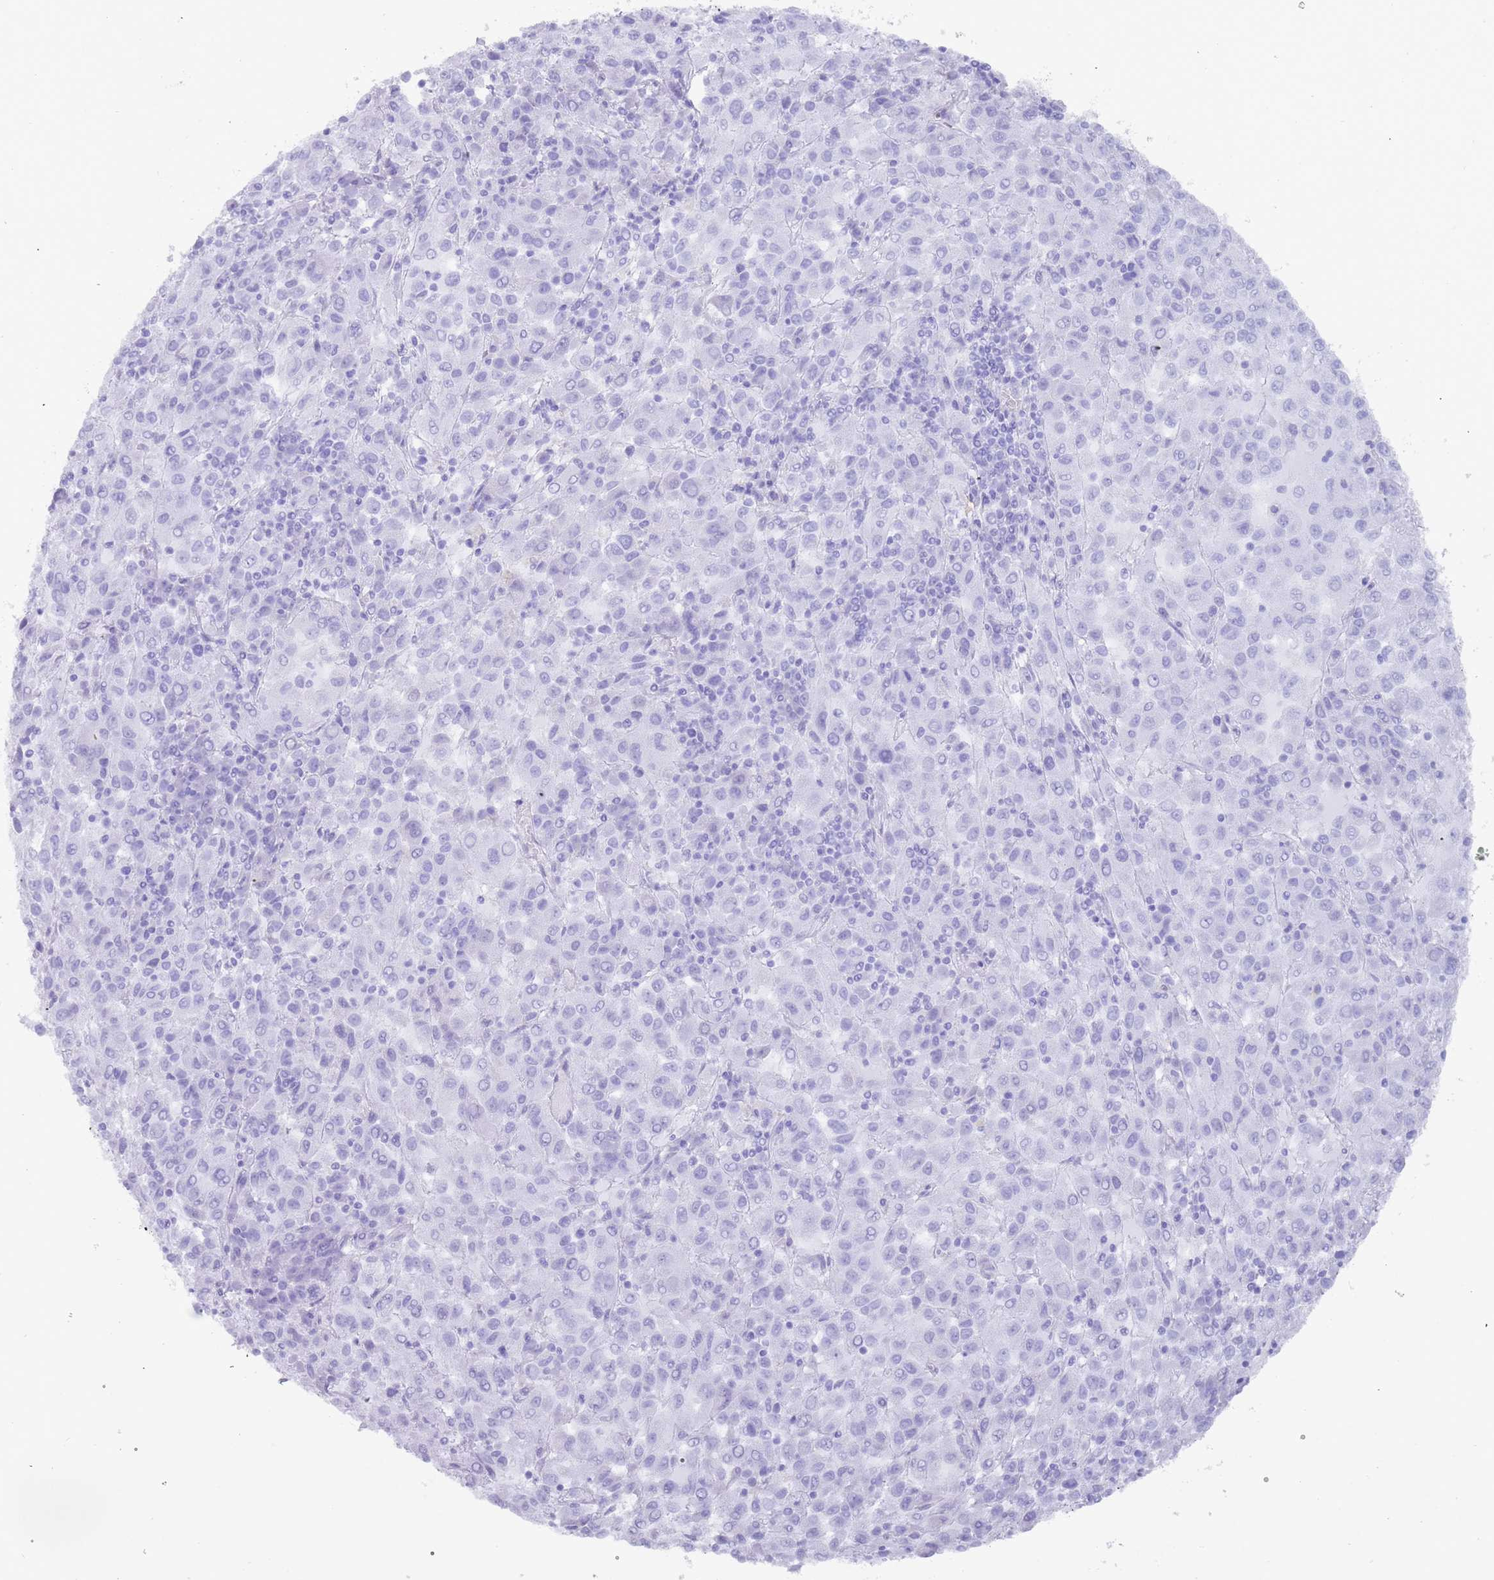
{"staining": {"intensity": "negative", "quantity": "none", "location": "none"}, "tissue": "melanoma", "cell_type": "Tumor cells", "image_type": "cancer", "snomed": [{"axis": "morphology", "description": "Malignant melanoma, Metastatic site"}, {"axis": "topography", "description": "Lung"}], "caption": "Immunohistochemistry (IHC) histopathology image of neoplastic tissue: human melanoma stained with DAB shows no significant protein positivity in tumor cells.", "gene": "MYADML2", "patient": {"sex": "male", "age": 64}}